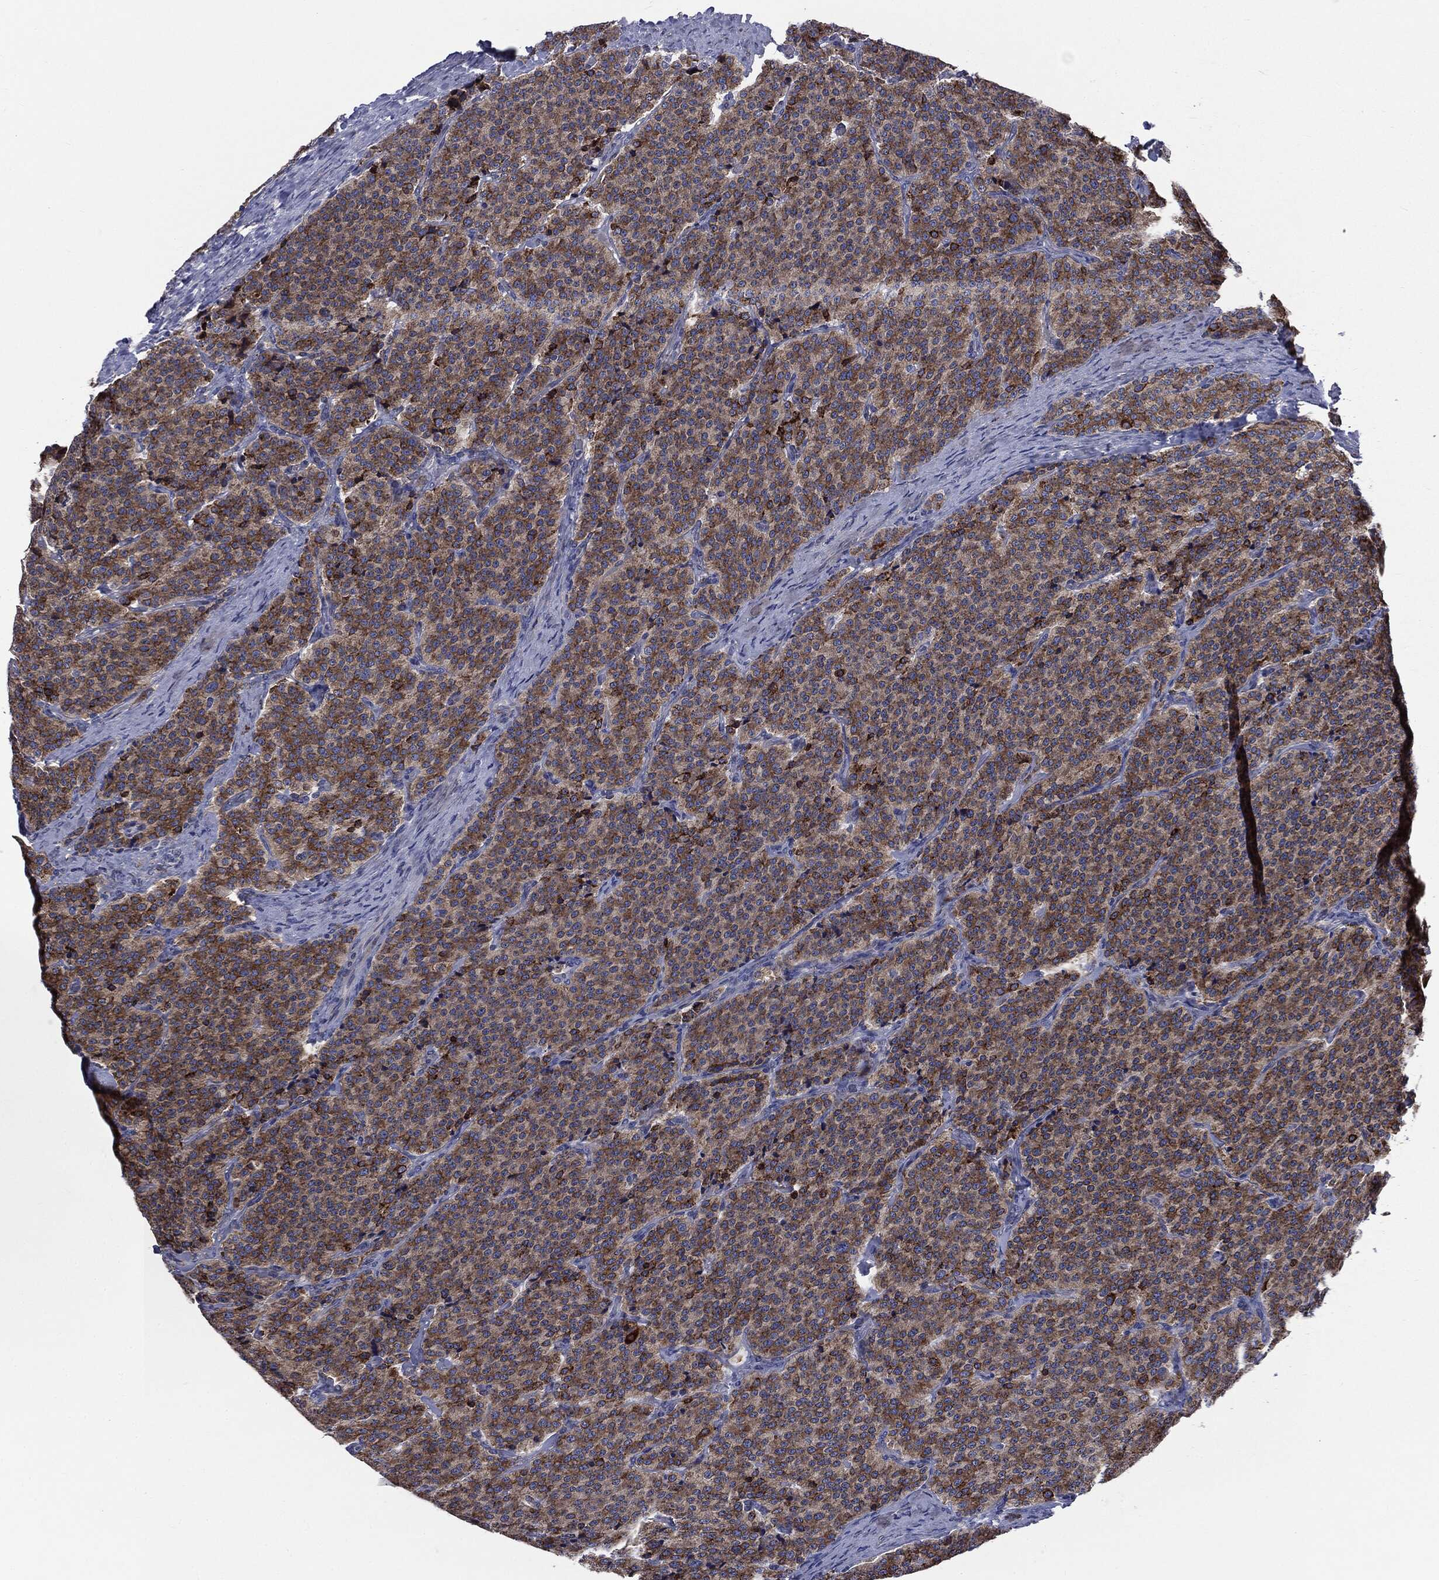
{"staining": {"intensity": "strong", "quantity": "25%-75%", "location": "cytoplasmic/membranous"}, "tissue": "carcinoid", "cell_type": "Tumor cells", "image_type": "cancer", "snomed": [{"axis": "morphology", "description": "Carcinoid, malignant, NOS"}, {"axis": "topography", "description": "Small intestine"}], "caption": "Carcinoid (malignant) stained with a brown dye demonstrates strong cytoplasmic/membranous positive staining in about 25%-75% of tumor cells.", "gene": "PTGS2", "patient": {"sex": "female", "age": 58}}